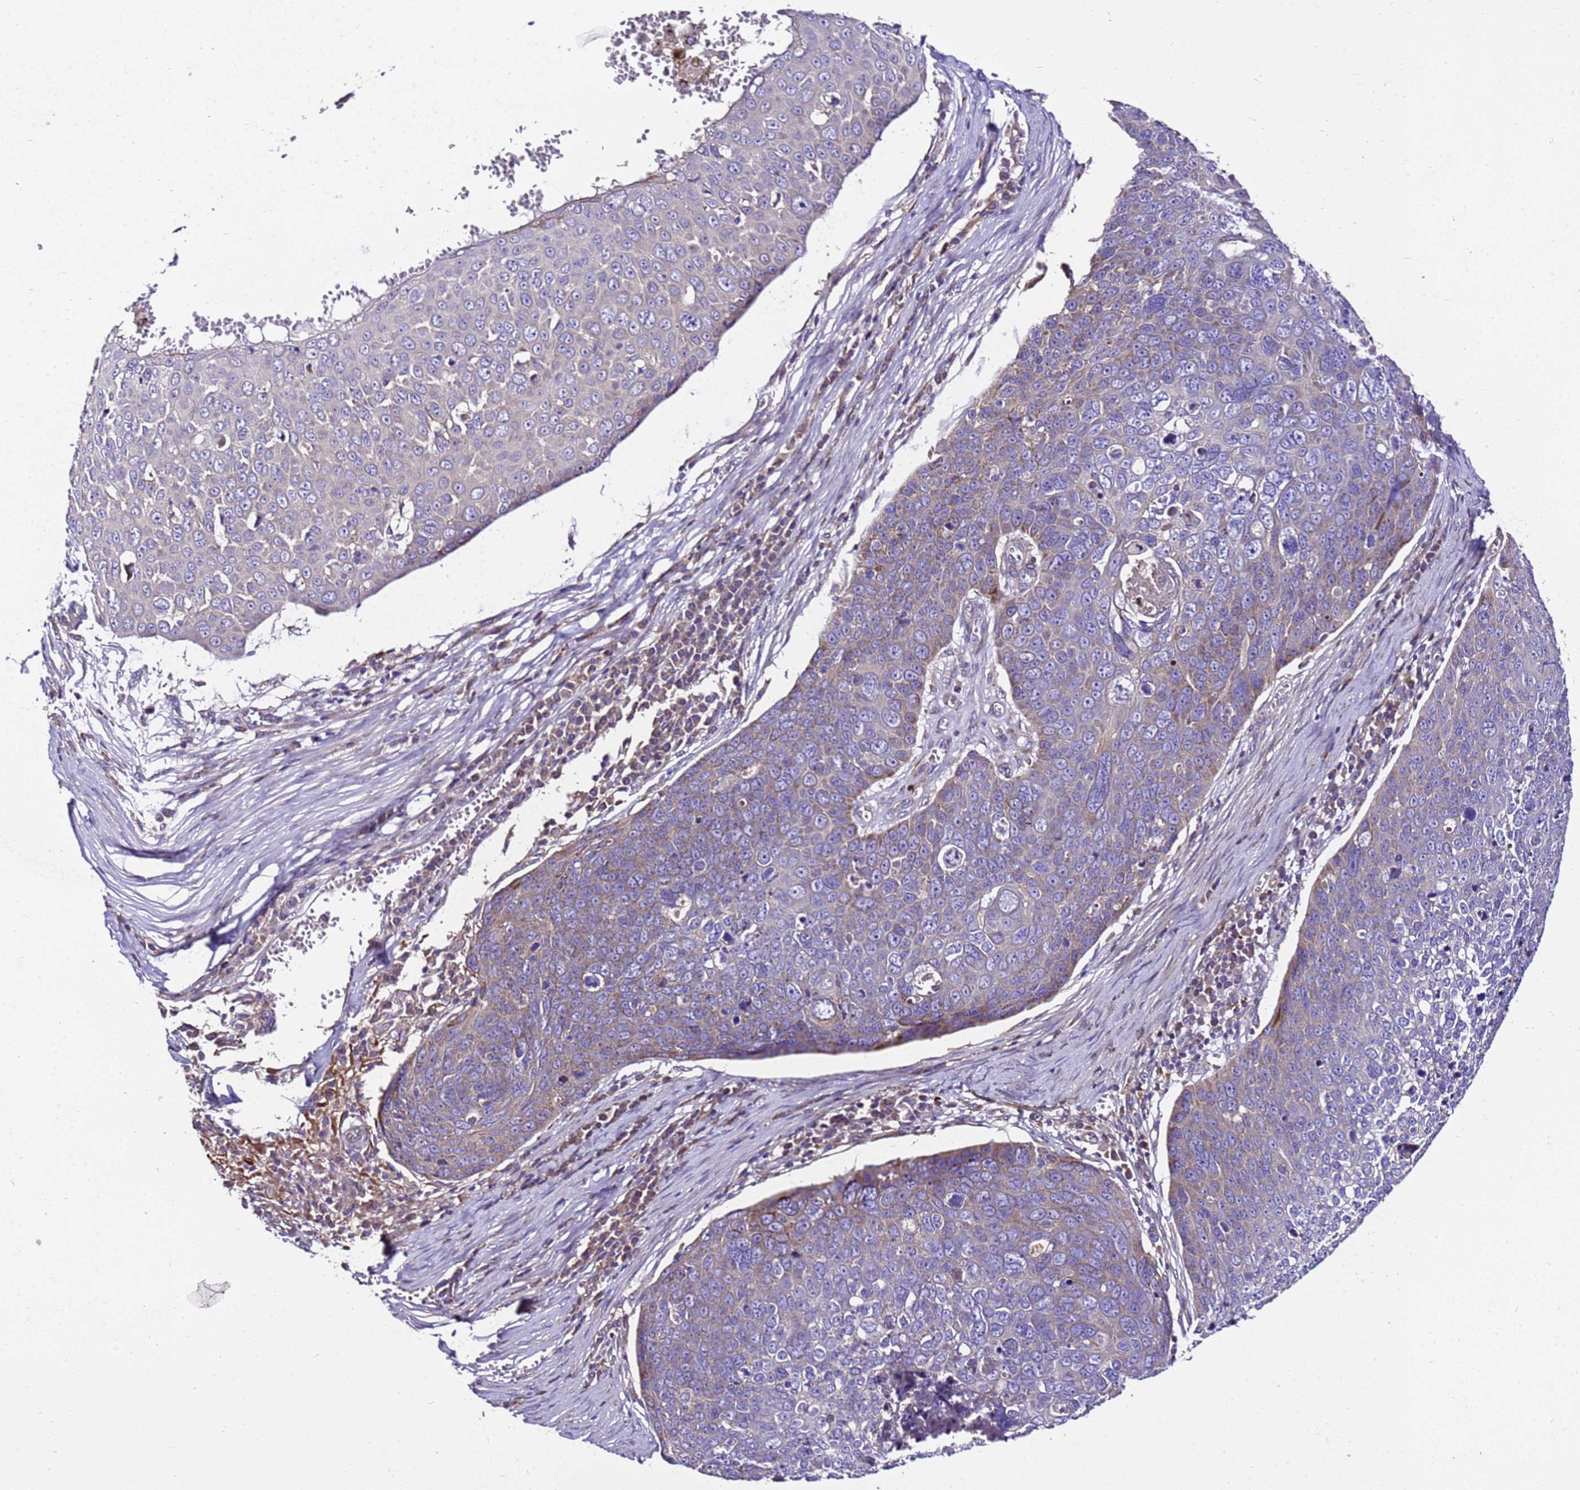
{"staining": {"intensity": "weak", "quantity": "<25%", "location": "cytoplasmic/membranous"}, "tissue": "skin cancer", "cell_type": "Tumor cells", "image_type": "cancer", "snomed": [{"axis": "morphology", "description": "Squamous cell carcinoma, NOS"}, {"axis": "topography", "description": "Skin"}], "caption": "Tumor cells are negative for protein expression in human skin cancer.", "gene": "ZNF417", "patient": {"sex": "male", "age": 71}}